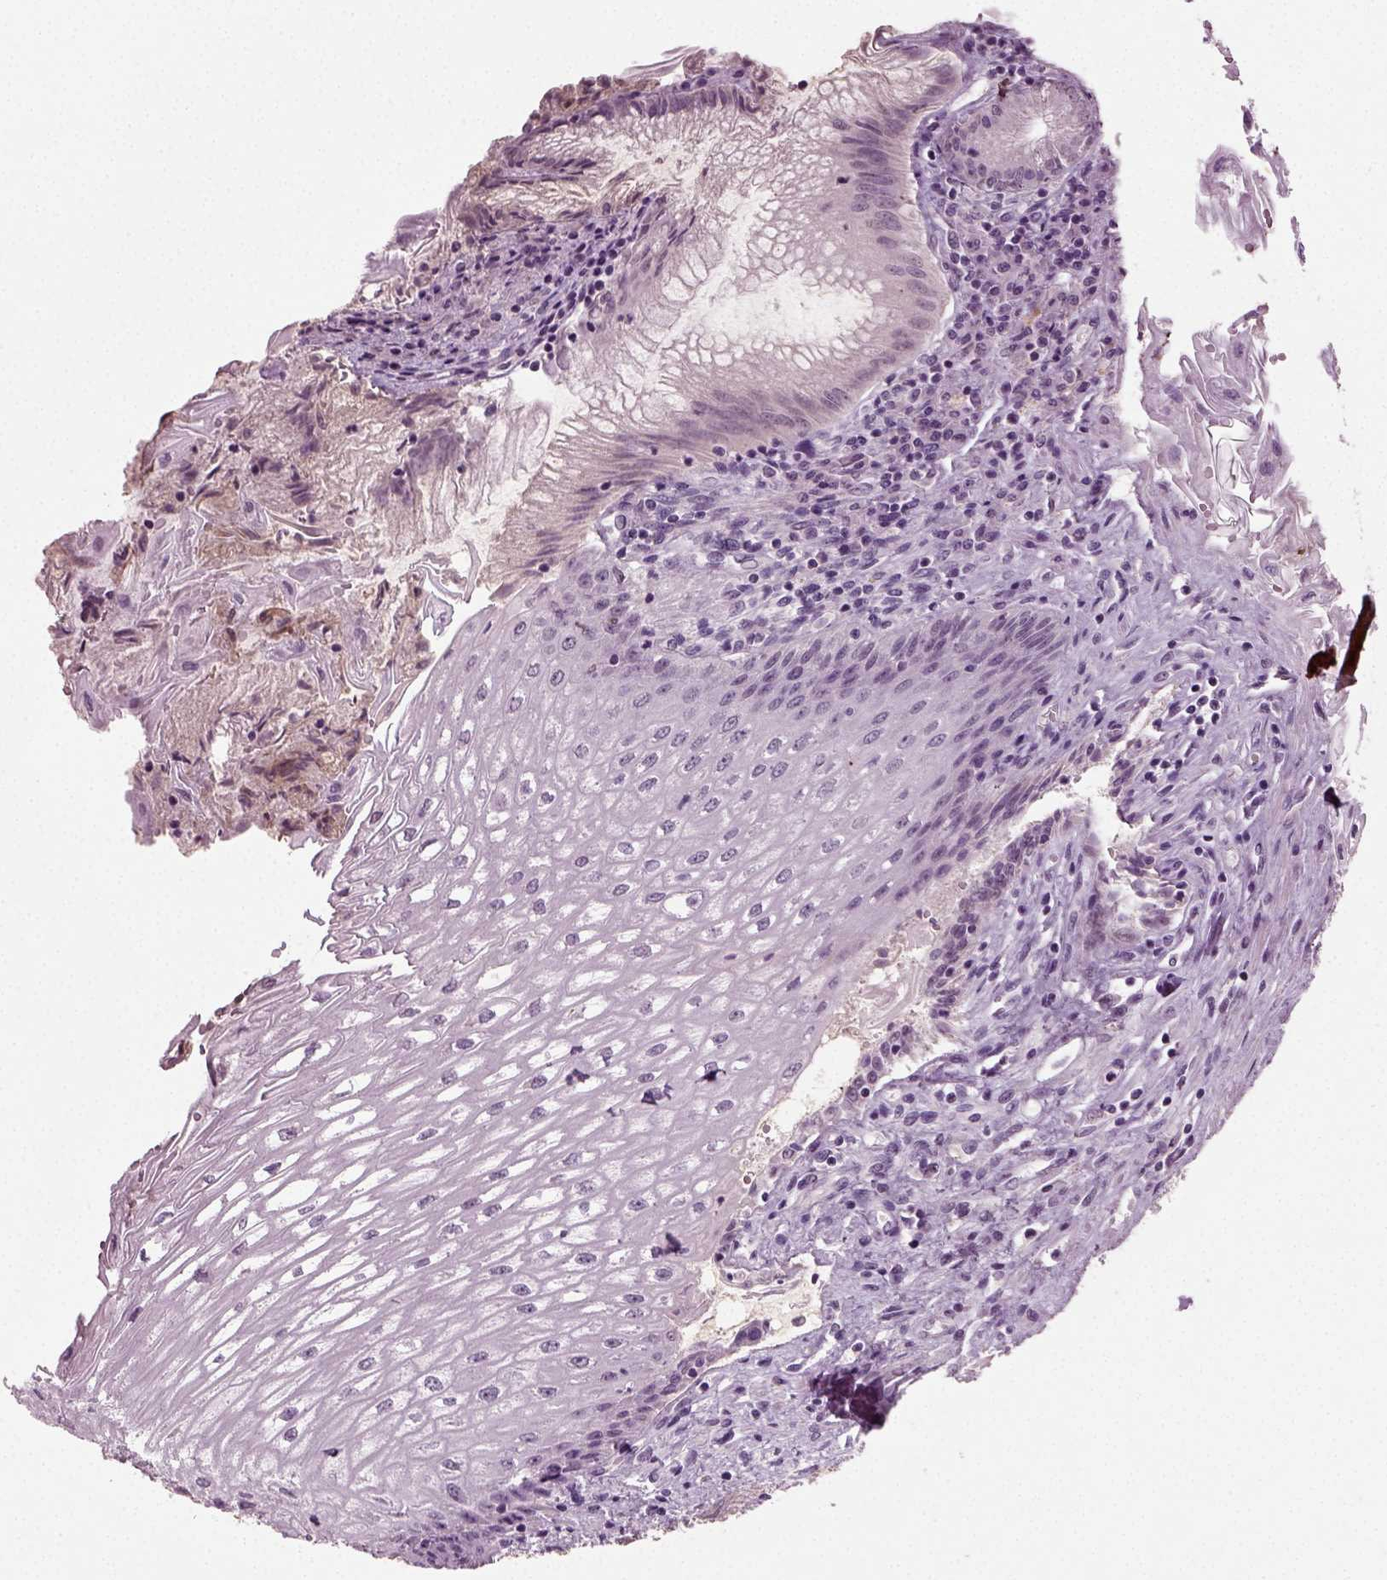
{"staining": {"intensity": "negative", "quantity": "none", "location": "none"}, "tissue": "esophagus", "cell_type": "Squamous epithelial cells", "image_type": "normal", "snomed": [{"axis": "morphology", "description": "Normal tissue, NOS"}, {"axis": "topography", "description": "Esophagus"}], "caption": "This is a histopathology image of immunohistochemistry (IHC) staining of normal esophagus, which shows no staining in squamous epithelial cells. (Stains: DAB (3,3'-diaminobenzidine) immunohistochemistry with hematoxylin counter stain, Microscopy: brightfield microscopy at high magnification).", "gene": "SYNGAP1", "patient": {"sex": "male", "age": 58}}